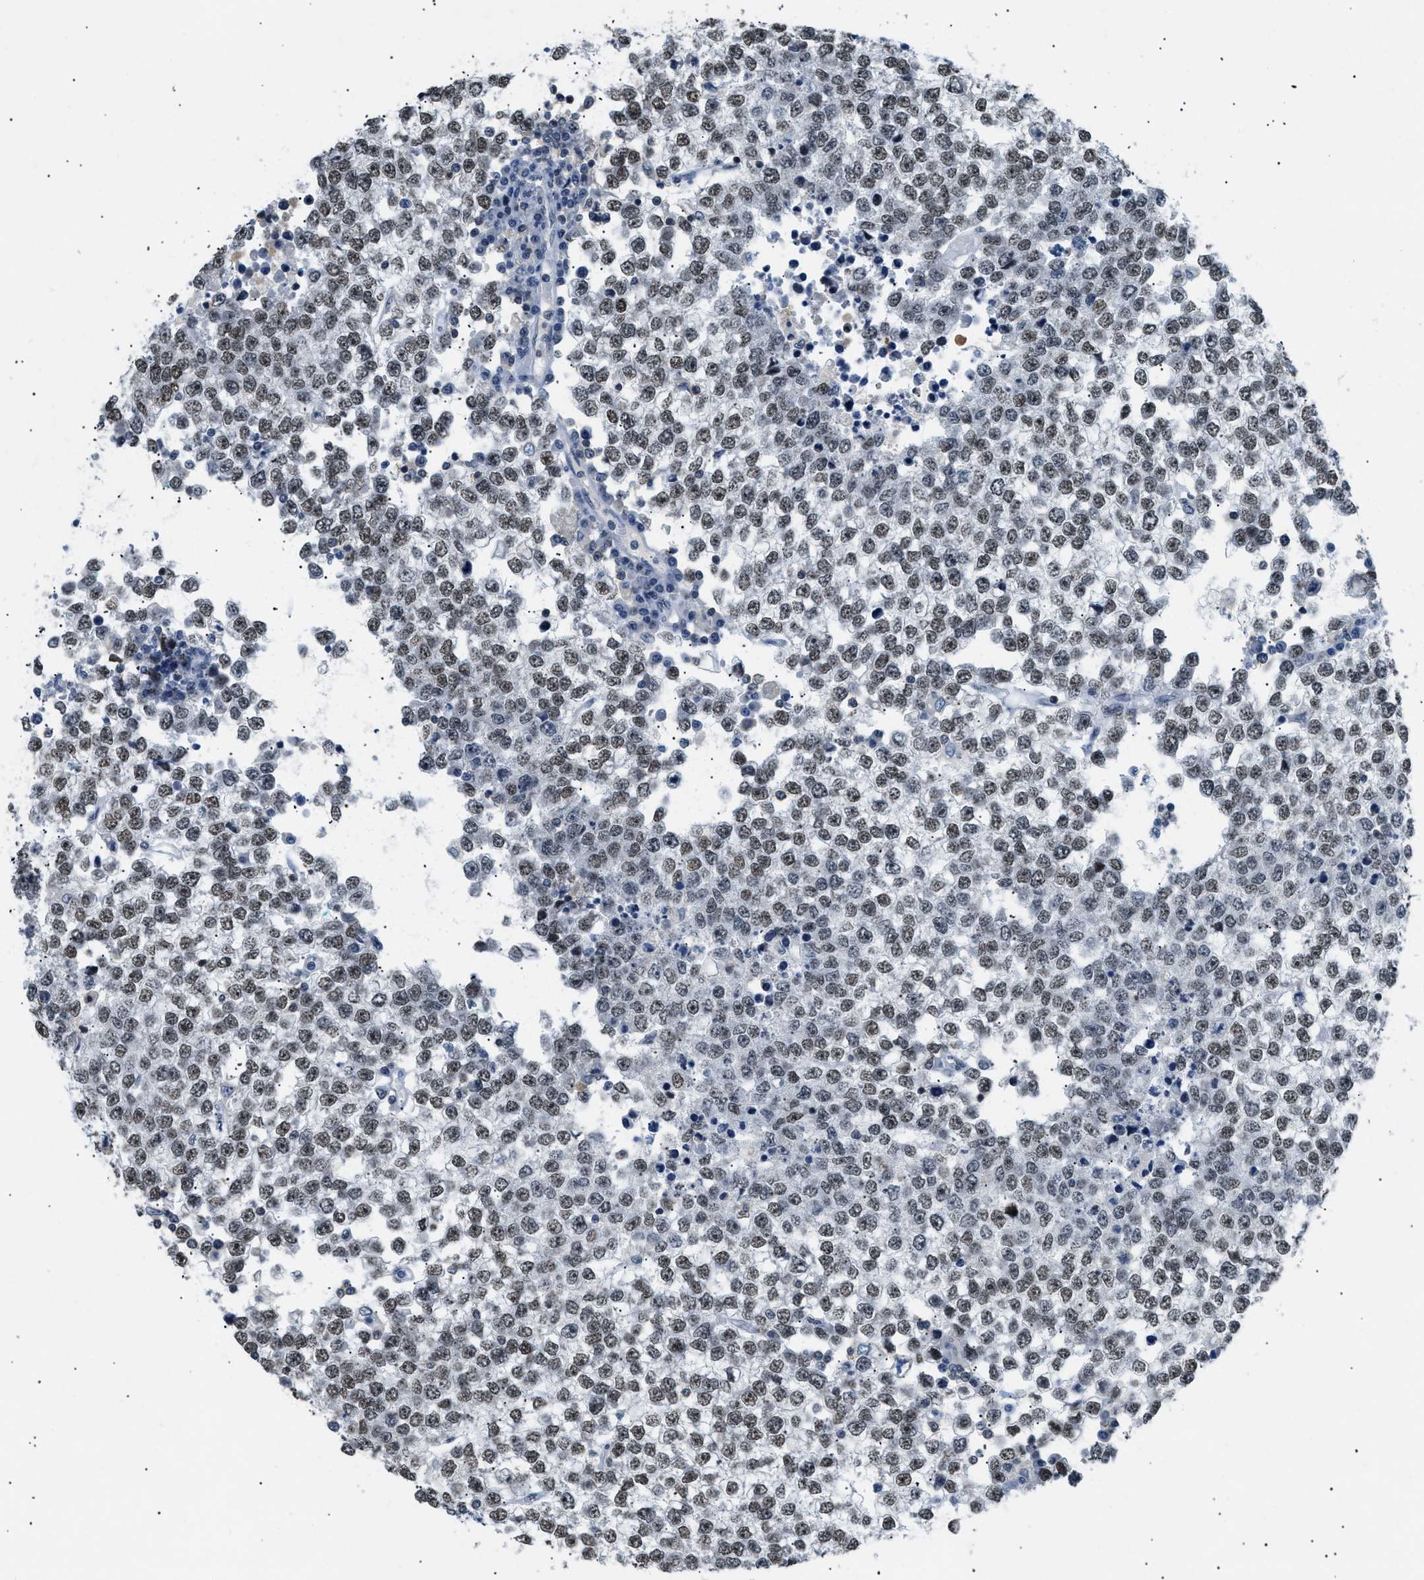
{"staining": {"intensity": "moderate", "quantity": ">75%", "location": "nuclear"}, "tissue": "testis cancer", "cell_type": "Tumor cells", "image_type": "cancer", "snomed": [{"axis": "morphology", "description": "Seminoma, NOS"}, {"axis": "topography", "description": "Testis"}], "caption": "Human seminoma (testis) stained with a brown dye reveals moderate nuclear positive positivity in about >75% of tumor cells.", "gene": "KCNC3", "patient": {"sex": "male", "age": 65}}